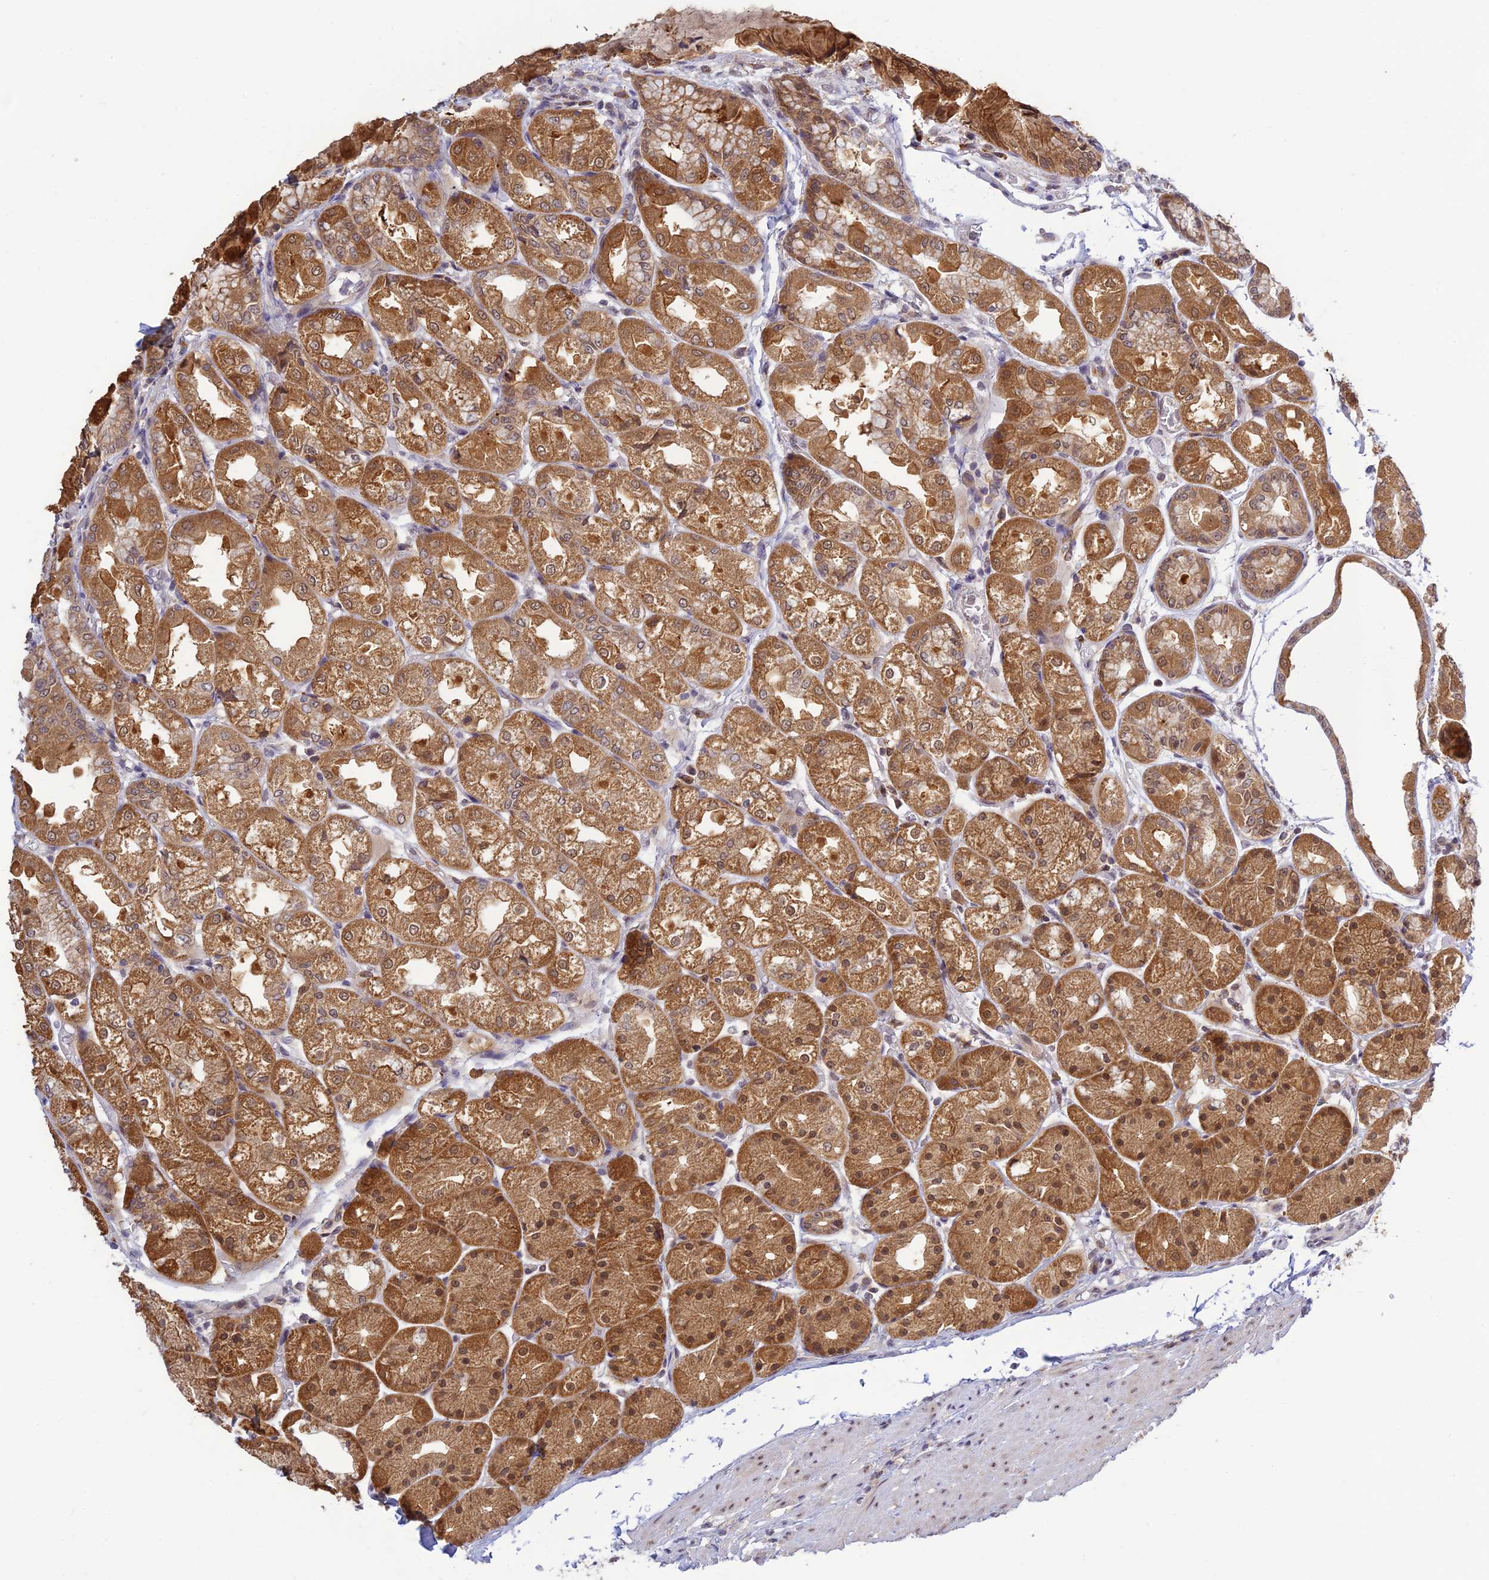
{"staining": {"intensity": "strong", "quantity": ">75%", "location": "cytoplasmic/membranous,nuclear"}, "tissue": "stomach", "cell_type": "Glandular cells", "image_type": "normal", "snomed": [{"axis": "morphology", "description": "Normal tissue, NOS"}, {"axis": "topography", "description": "Stomach, upper"}], "caption": "A photomicrograph of human stomach stained for a protein displays strong cytoplasmic/membranous,nuclear brown staining in glandular cells. (DAB (3,3'-diaminobenzidine) IHC, brown staining for protein, blue staining for nuclei).", "gene": "SKIC8", "patient": {"sex": "male", "age": 72}}